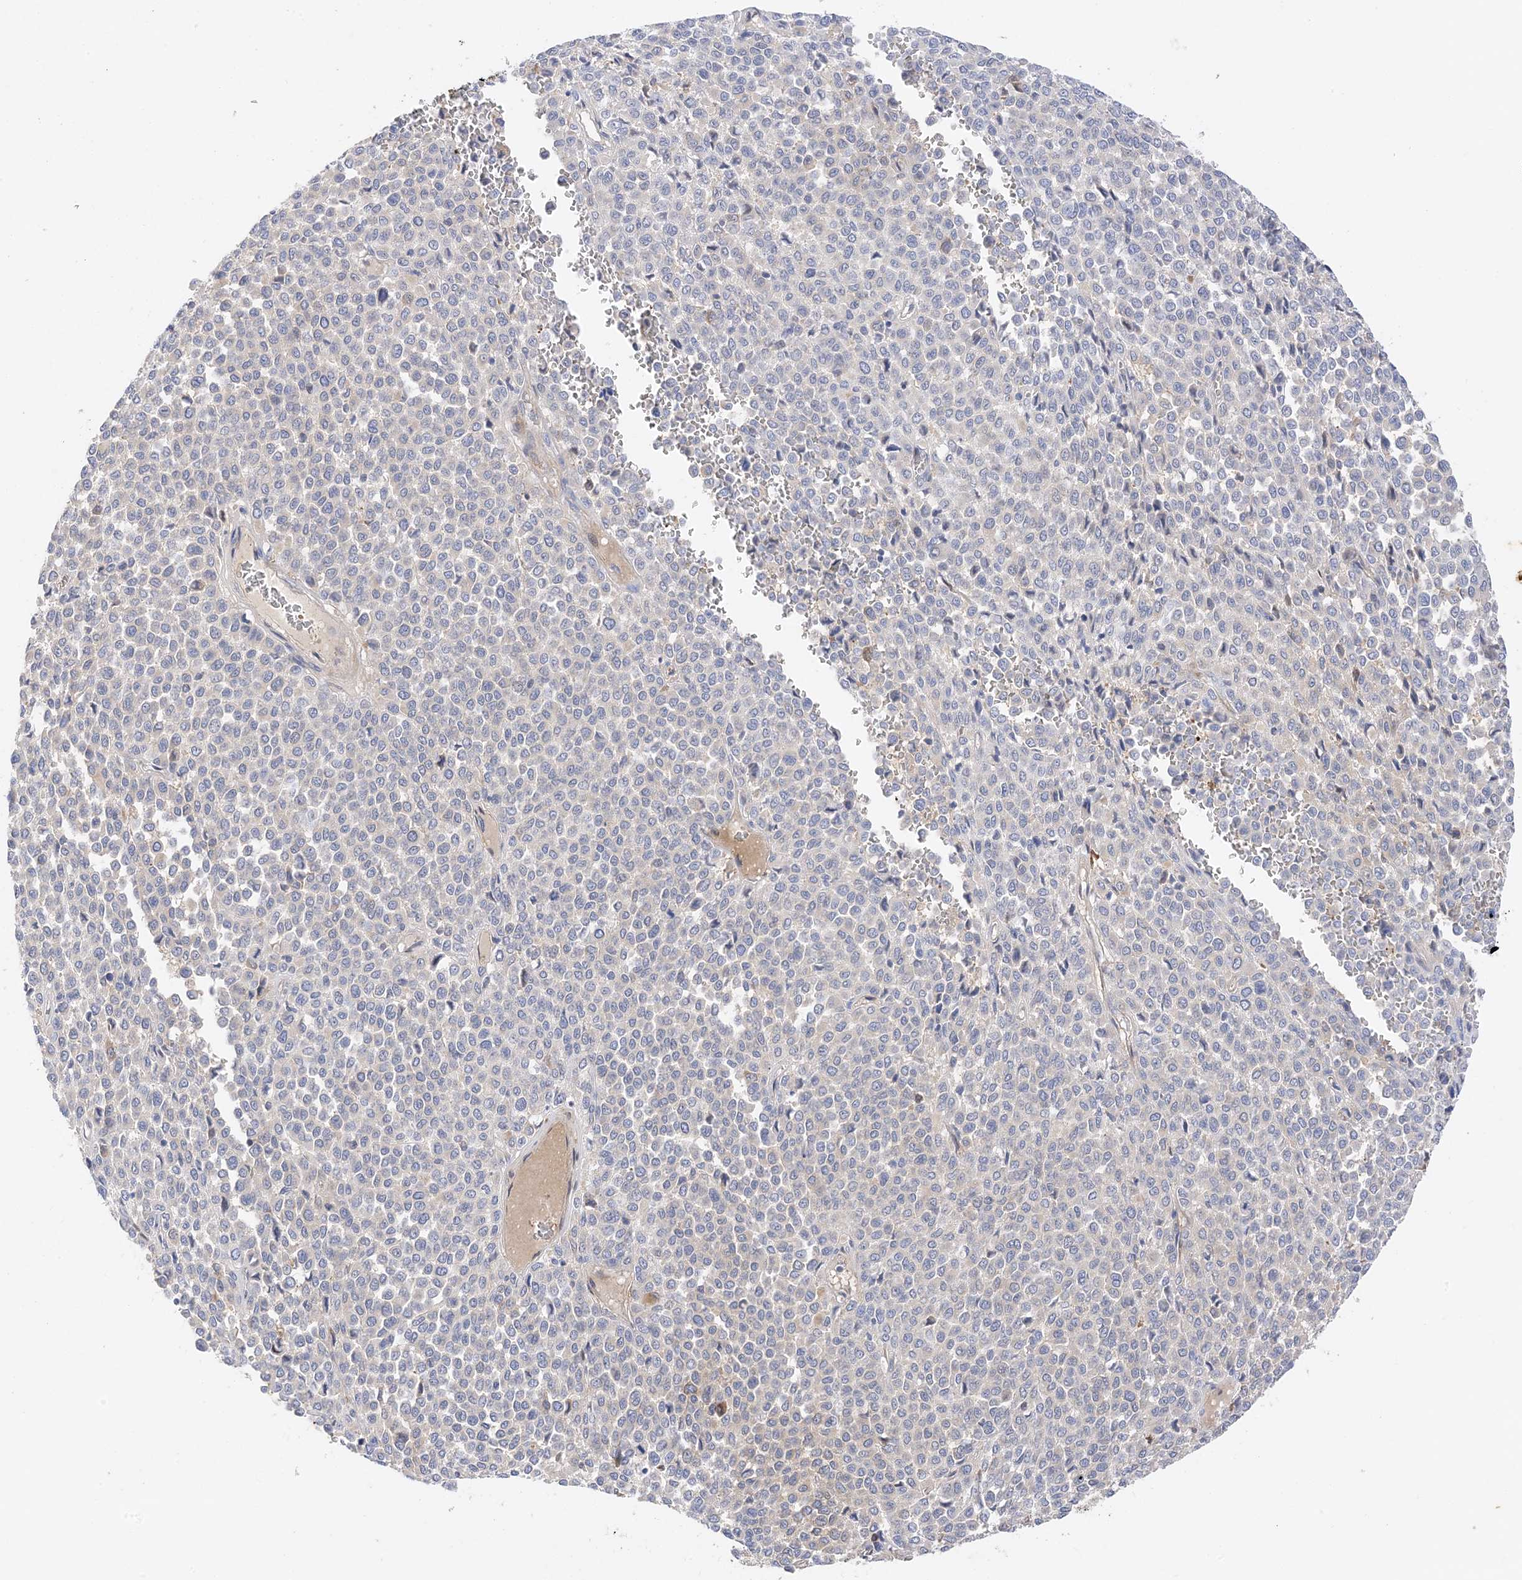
{"staining": {"intensity": "negative", "quantity": "none", "location": "none"}, "tissue": "melanoma", "cell_type": "Tumor cells", "image_type": "cancer", "snomed": [{"axis": "morphology", "description": "Malignant melanoma, Metastatic site"}, {"axis": "topography", "description": "Pancreas"}], "caption": "Immunohistochemistry of human melanoma reveals no positivity in tumor cells.", "gene": "ARV1", "patient": {"sex": "female", "age": 30}}